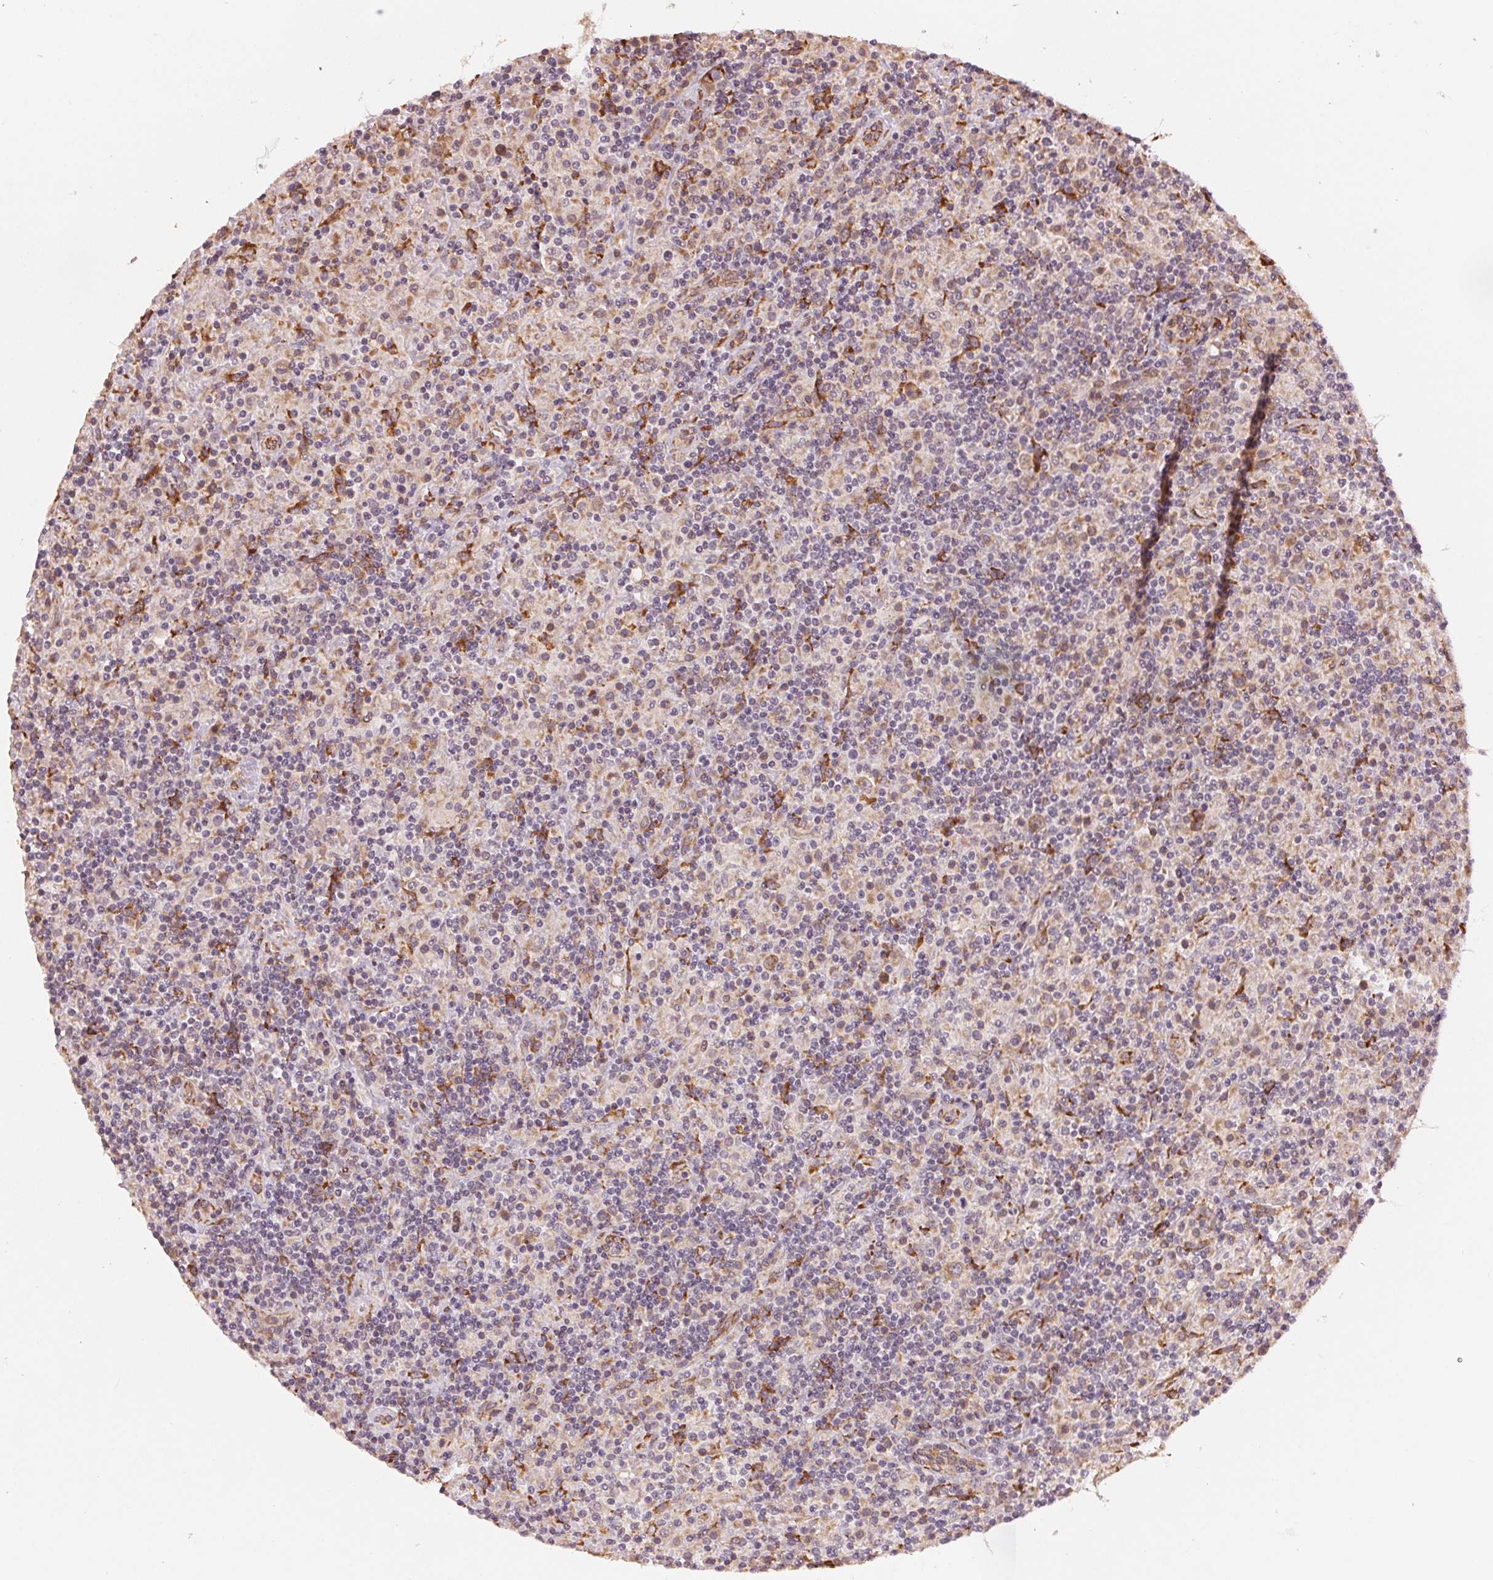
{"staining": {"intensity": "weak", "quantity": ">75%", "location": "cytoplasmic/membranous"}, "tissue": "lymphoma", "cell_type": "Tumor cells", "image_type": "cancer", "snomed": [{"axis": "morphology", "description": "Hodgkin's disease, NOS"}, {"axis": "topography", "description": "Lymph node"}], "caption": "Hodgkin's disease tissue reveals weak cytoplasmic/membranous positivity in approximately >75% of tumor cells, visualized by immunohistochemistry.", "gene": "SLC20A1", "patient": {"sex": "male", "age": 70}}